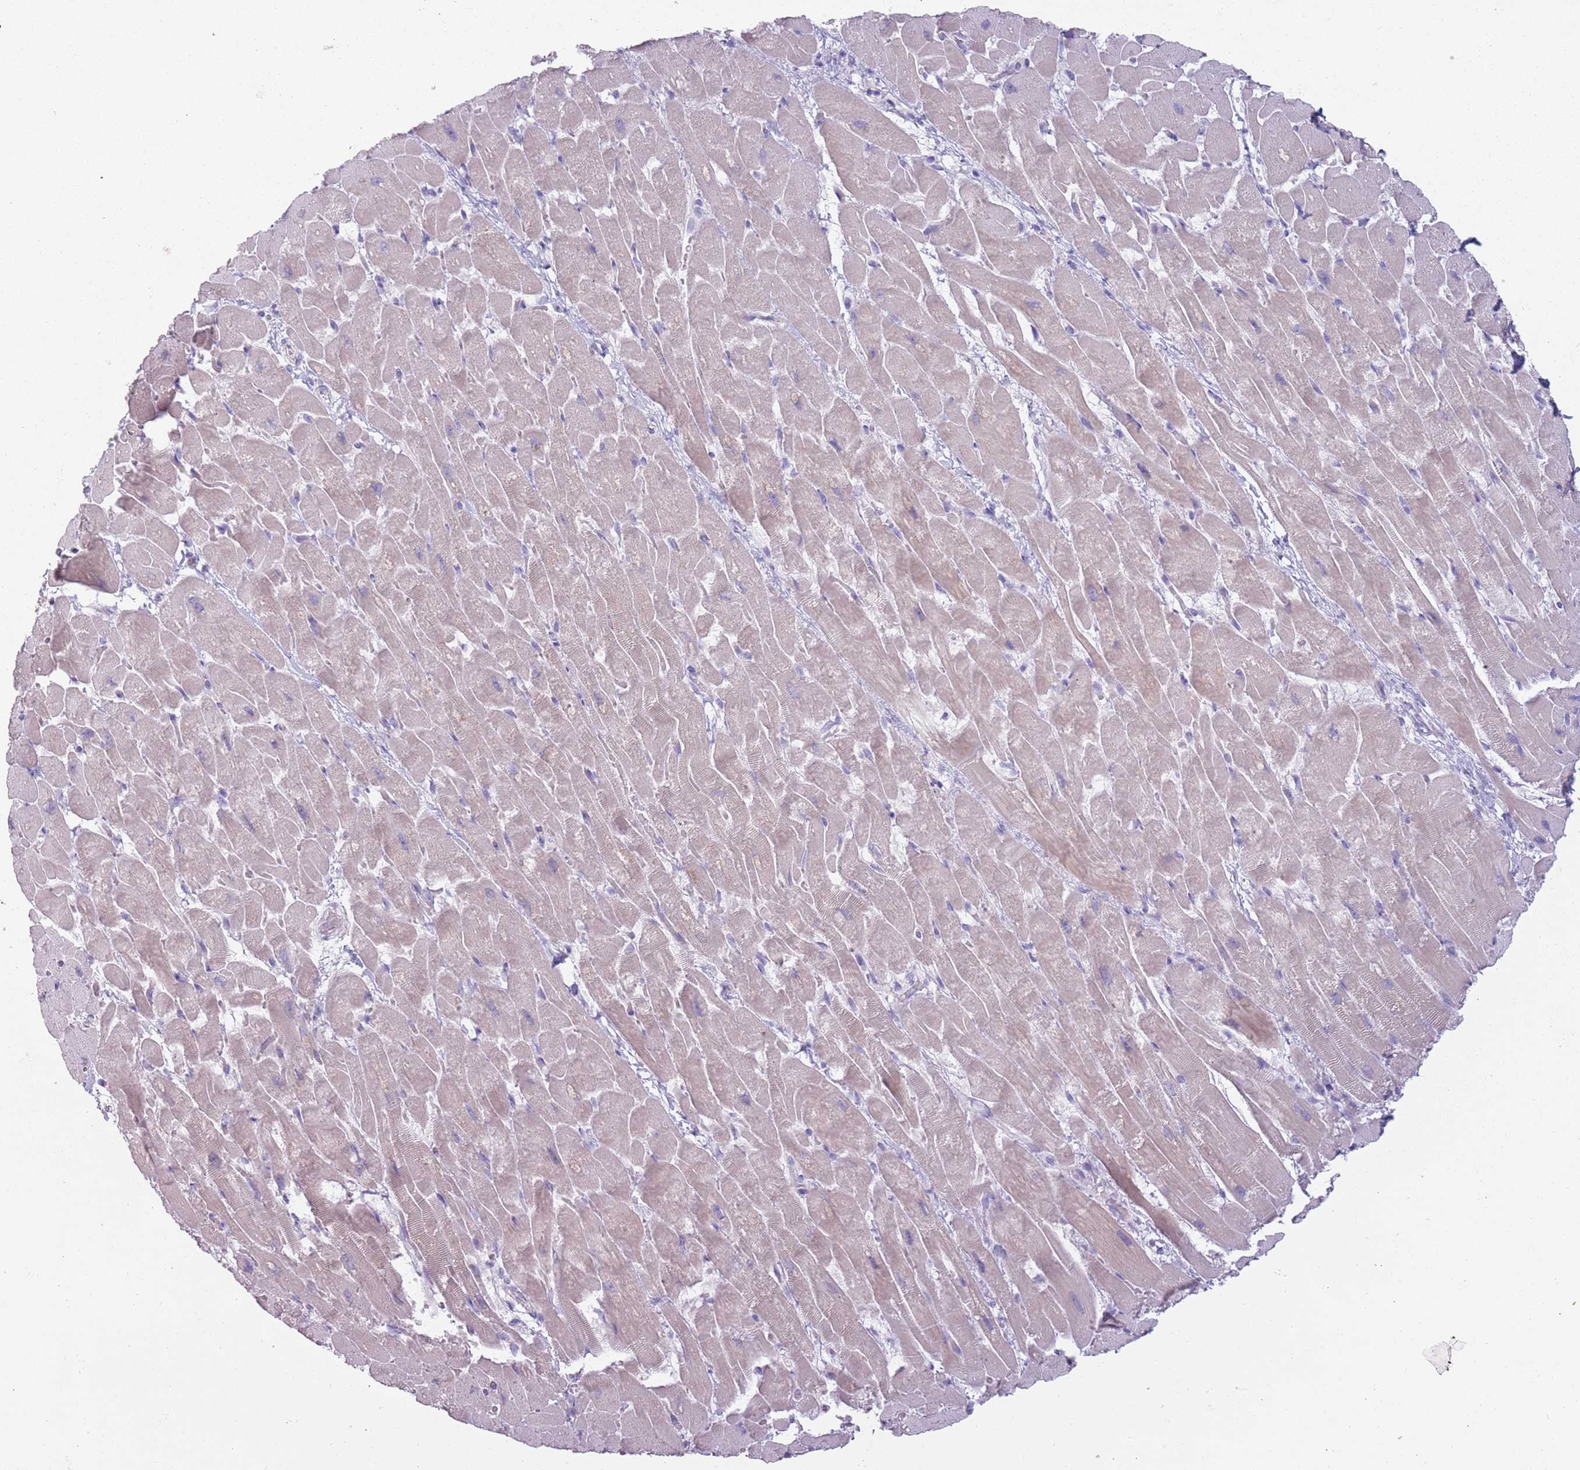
{"staining": {"intensity": "negative", "quantity": "none", "location": "none"}, "tissue": "heart muscle", "cell_type": "Cardiomyocytes", "image_type": "normal", "snomed": [{"axis": "morphology", "description": "Normal tissue, NOS"}, {"axis": "topography", "description": "Heart"}], "caption": "This is a histopathology image of immunohistochemistry staining of unremarkable heart muscle, which shows no expression in cardiomyocytes.", "gene": "NWD2", "patient": {"sex": "male", "age": 37}}